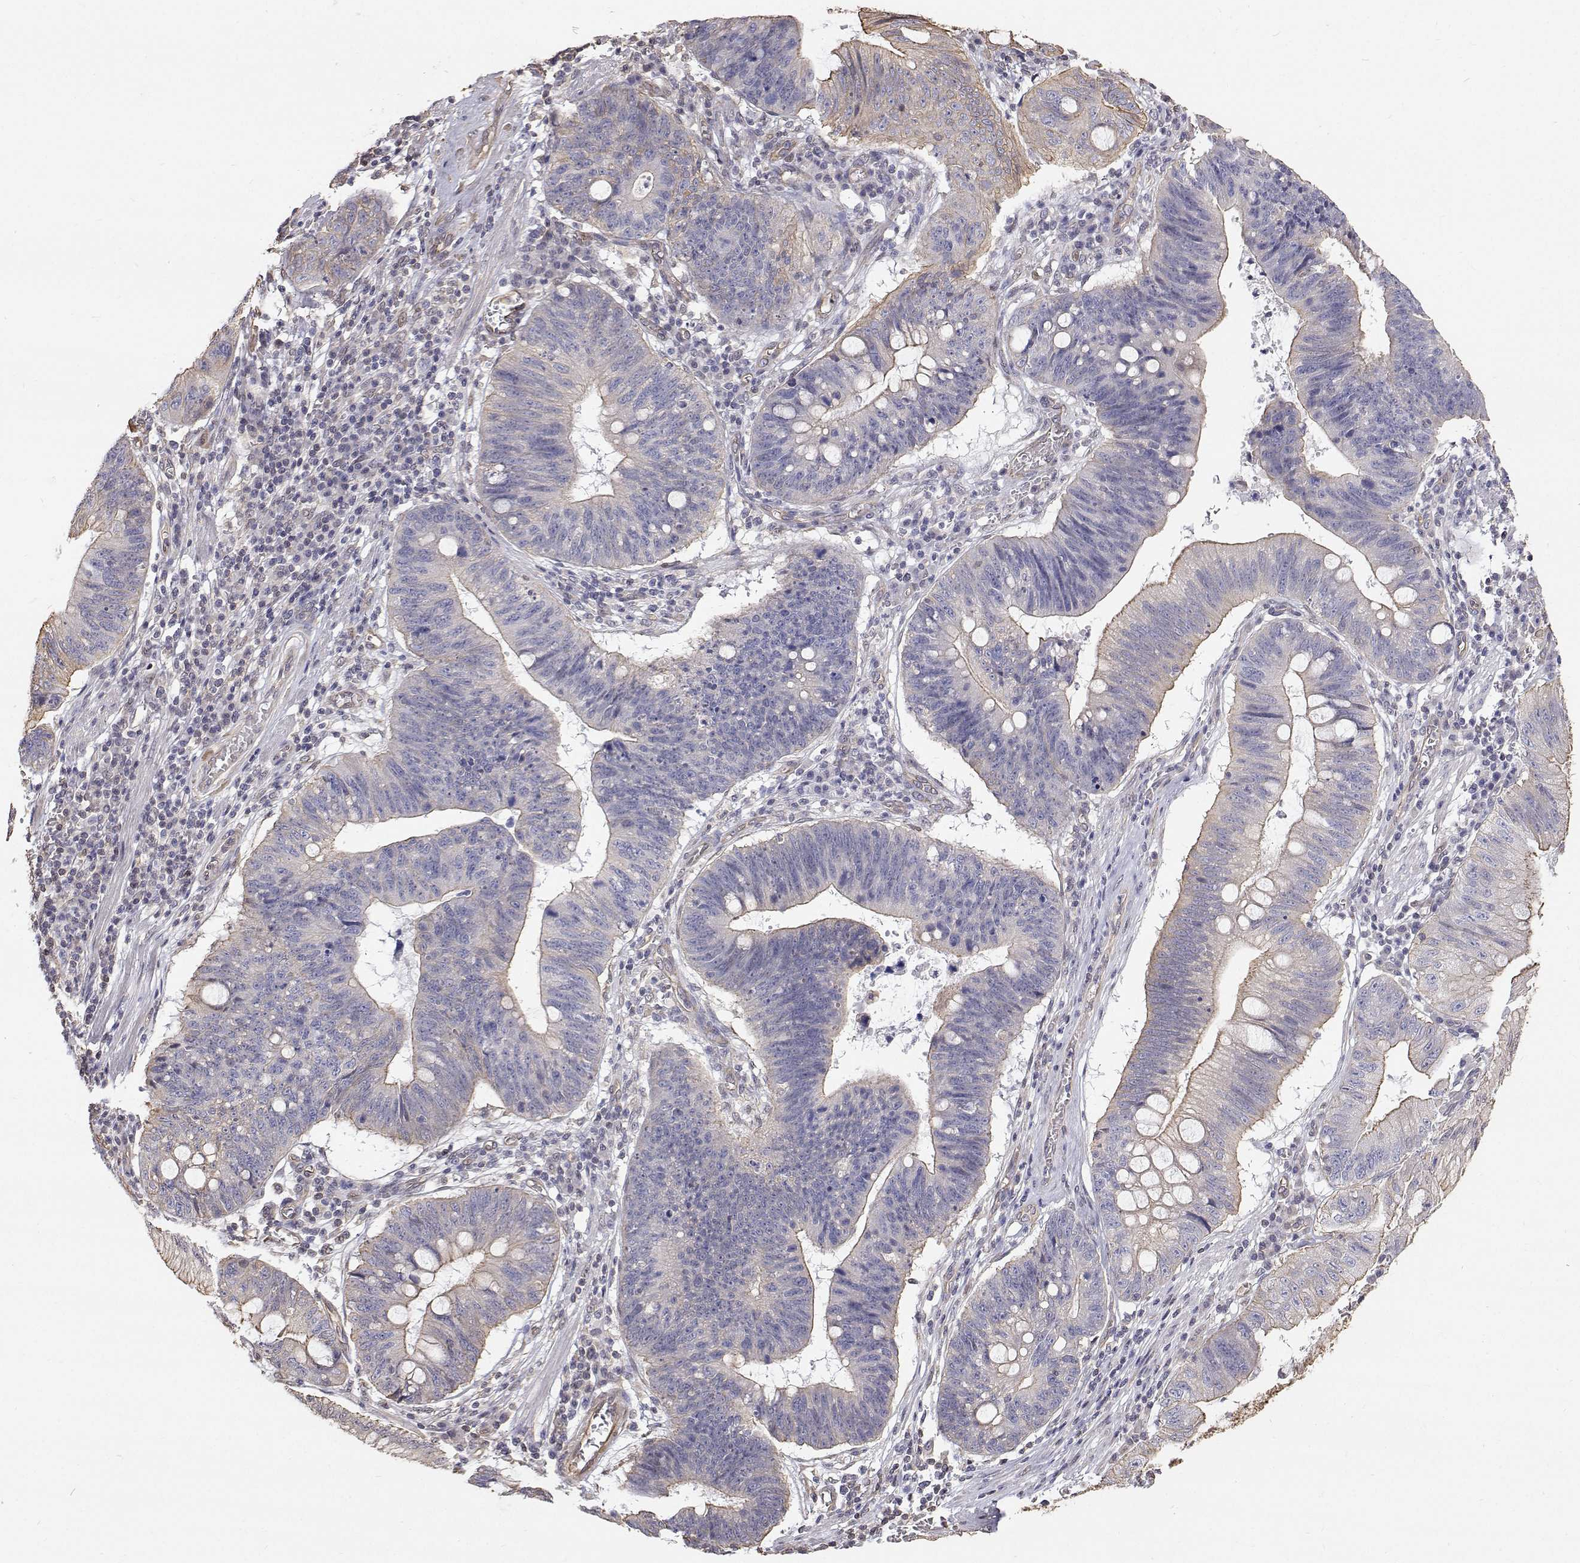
{"staining": {"intensity": "weak", "quantity": "<25%", "location": "cytoplasmic/membranous"}, "tissue": "stomach cancer", "cell_type": "Tumor cells", "image_type": "cancer", "snomed": [{"axis": "morphology", "description": "Adenocarcinoma, NOS"}, {"axis": "topography", "description": "Stomach"}], "caption": "This is an IHC histopathology image of stomach adenocarcinoma. There is no expression in tumor cells.", "gene": "GSDMA", "patient": {"sex": "male", "age": 59}}